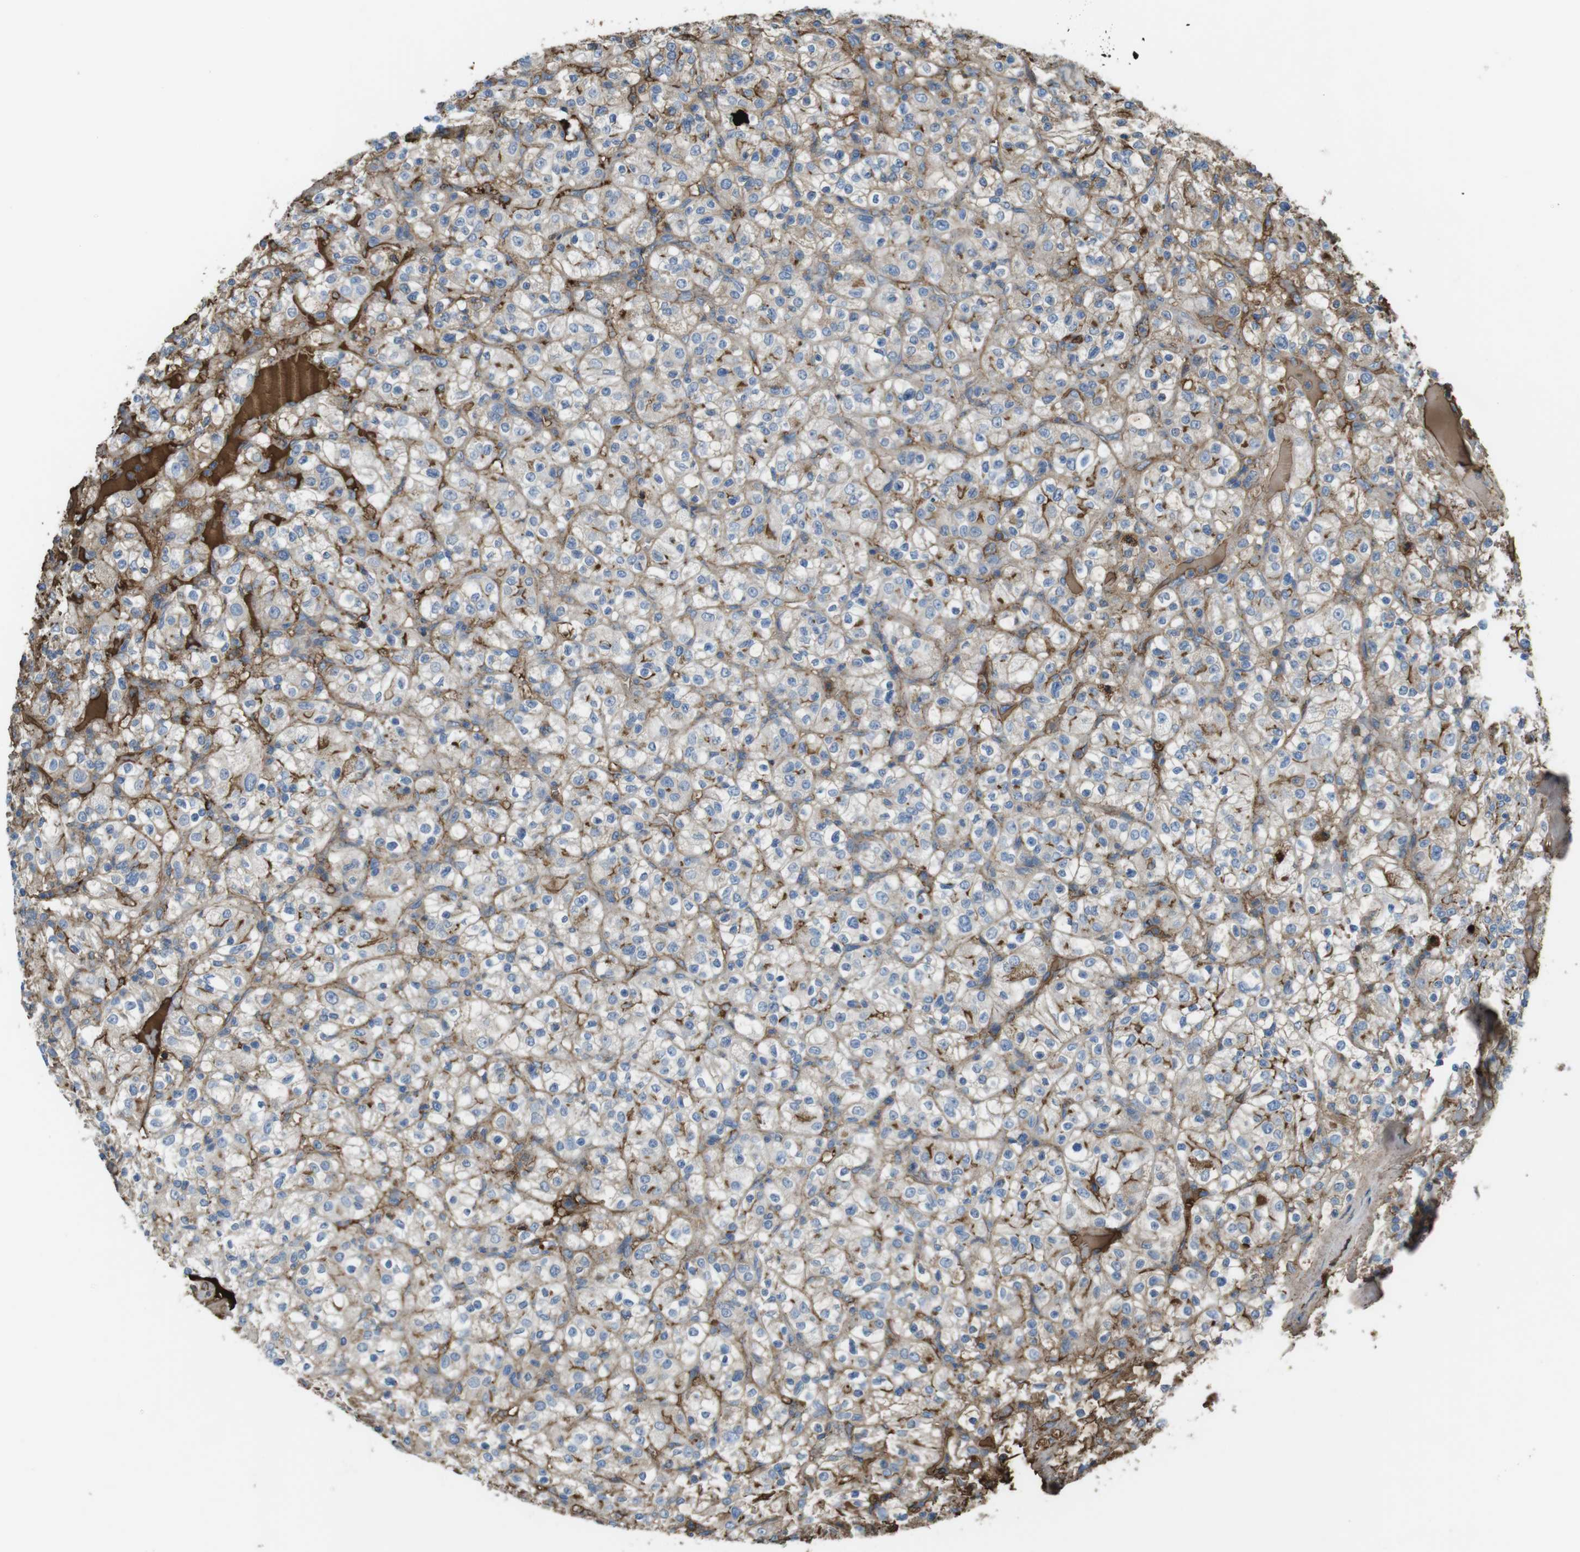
{"staining": {"intensity": "moderate", "quantity": "<25%", "location": "cytoplasmic/membranous"}, "tissue": "renal cancer", "cell_type": "Tumor cells", "image_type": "cancer", "snomed": [{"axis": "morphology", "description": "Normal tissue, NOS"}, {"axis": "morphology", "description": "Adenocarcinoma, NOS"}, {"axis": "topography", "description": "Kidney"}], "caption": "DAB immunohistochemical staining of renal cancer displays moderate cytoplasmic/membranous protein positivity in approximately <25% of tumor cells.", "gene": "LTBP4", "patient": {"sex": "female", "age": 72}}